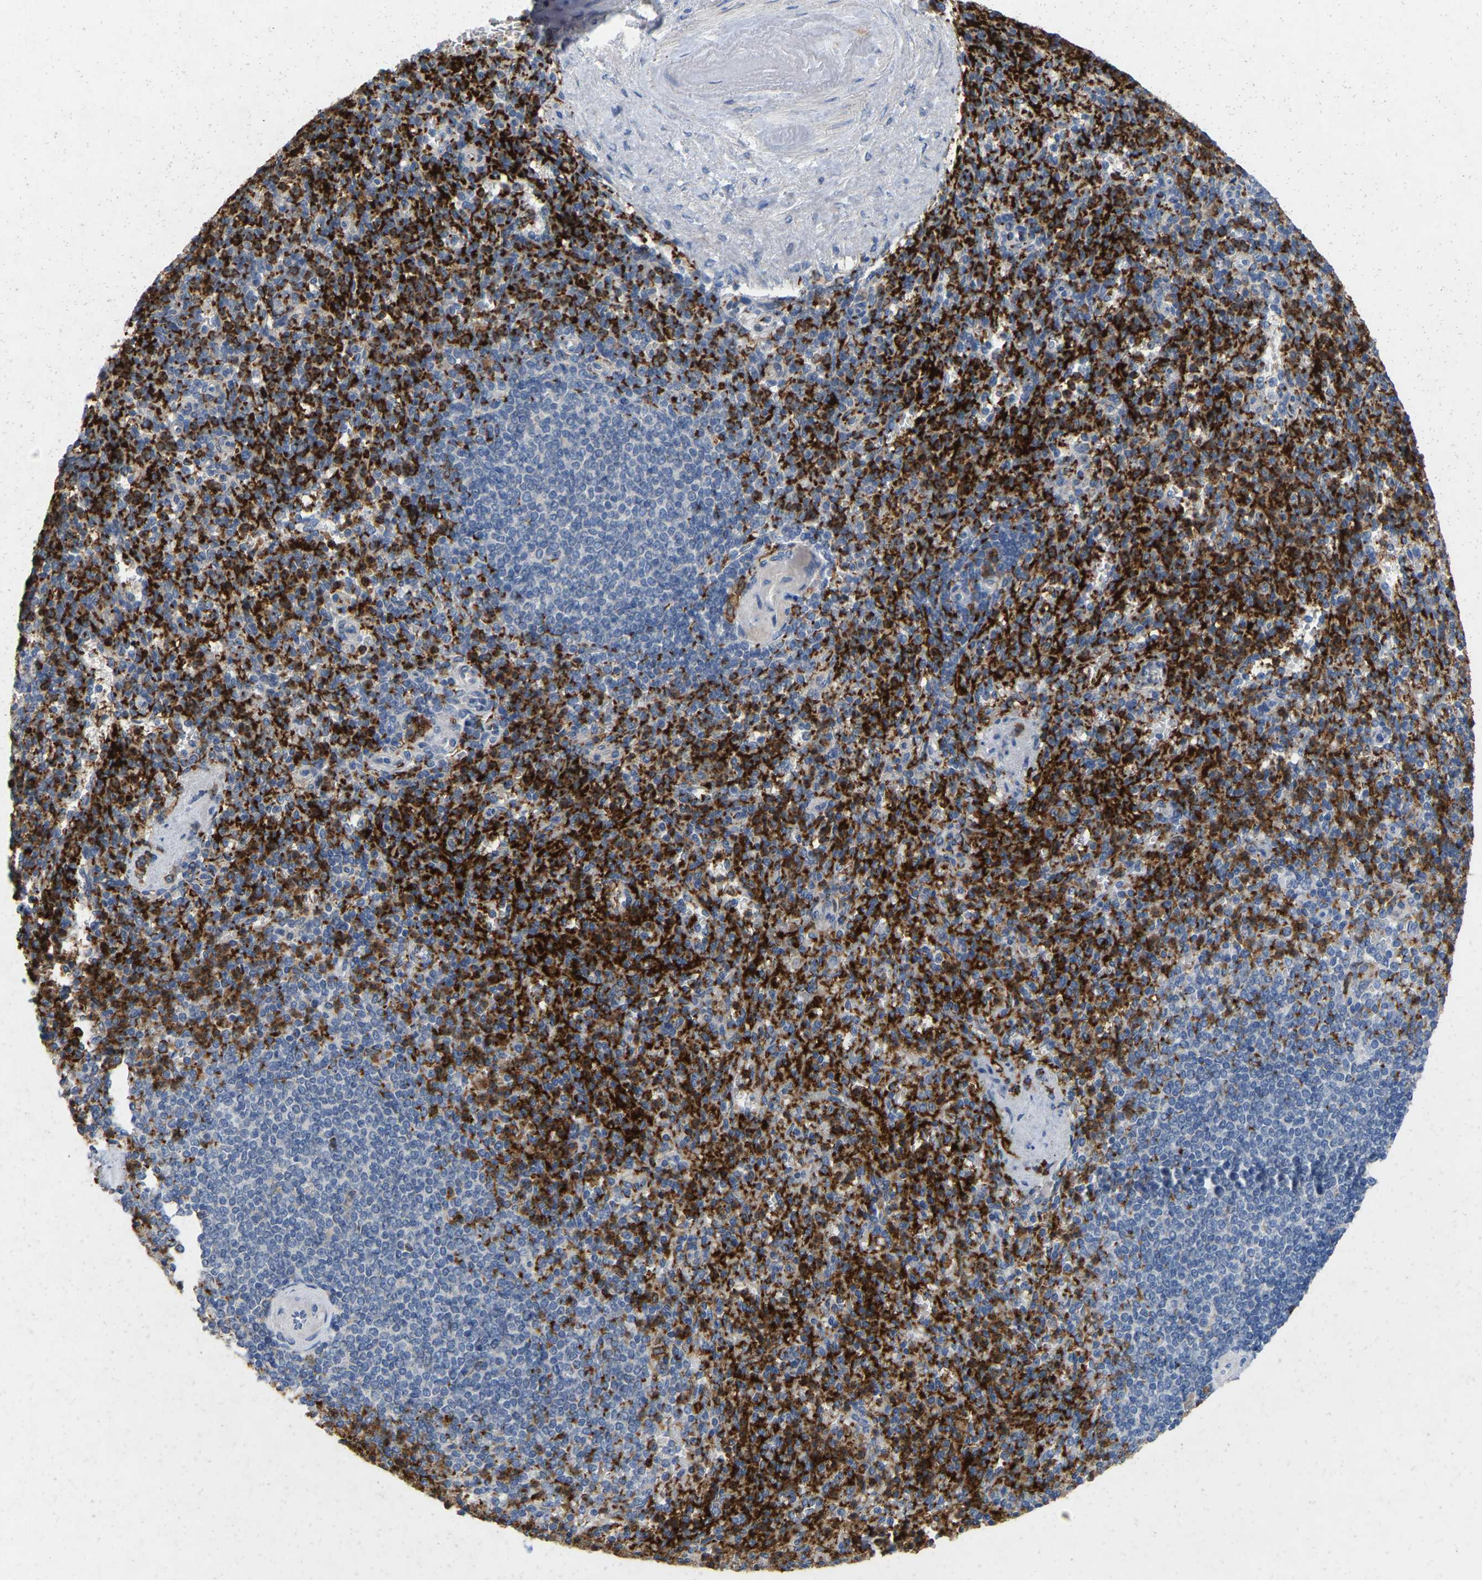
{"staining": {"intensity": "strong", "quantity": ">75%", "location": "cytoplasmic/membranous"}, "tissue": "spleen", "cell_type": "Cells in red pulp", "image_type": "normal", "snomed": [{"axis": "morphology", "description": "Normal tissue, NOS"}, {"axis": "topography", "description": "Spleen"}], "caption": "IHC (DAB) staining of benign spleen reveals strong cytoplasmic/membranous protein expression in about >75% of cells in red pulp.", "gene": "RHEB", "patient": {"sex": "female", "age": 74}}